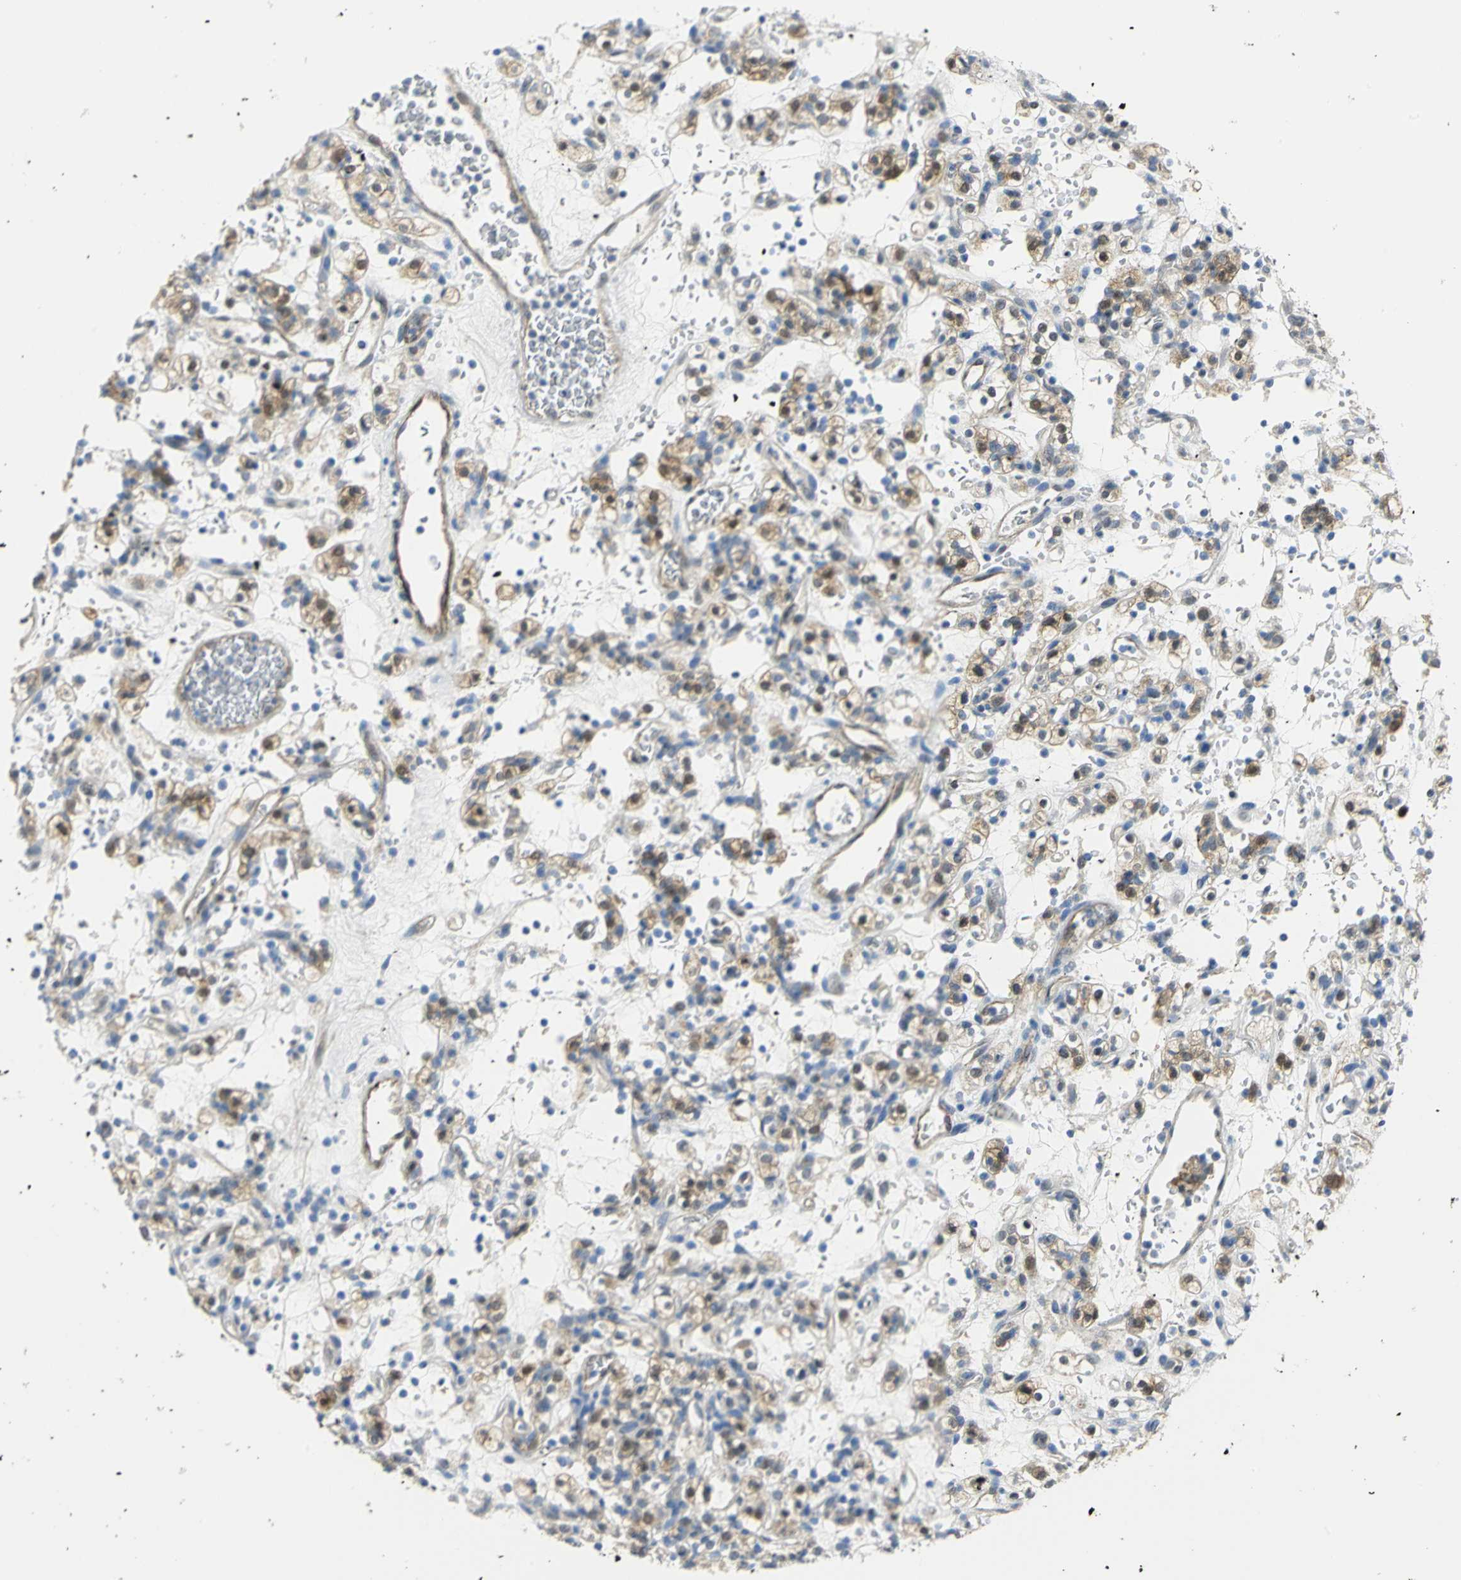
{"staining": {"intensity": "weak", "quantity": "25%-75%", "location": "cytoplasmic/membranous"}, "tissue": "renal cancer", "cell_type": "Tumor cells", "image_type": "cancer", "snomed": [{"axis": "morphology", "description": "Normal tissue, NOS"}, {"axis": "morphology", "description": "Adenocarcinoma, NOS"}, {"axis": "topography", "description": "Kidney"}], "caption": "Renal cancer (adenocarcinoma) stained with a protein marker demonstrates weak staining in tumor cells.", "gene": "PGM3", "patient": {"sex": "female", "age": 72}}